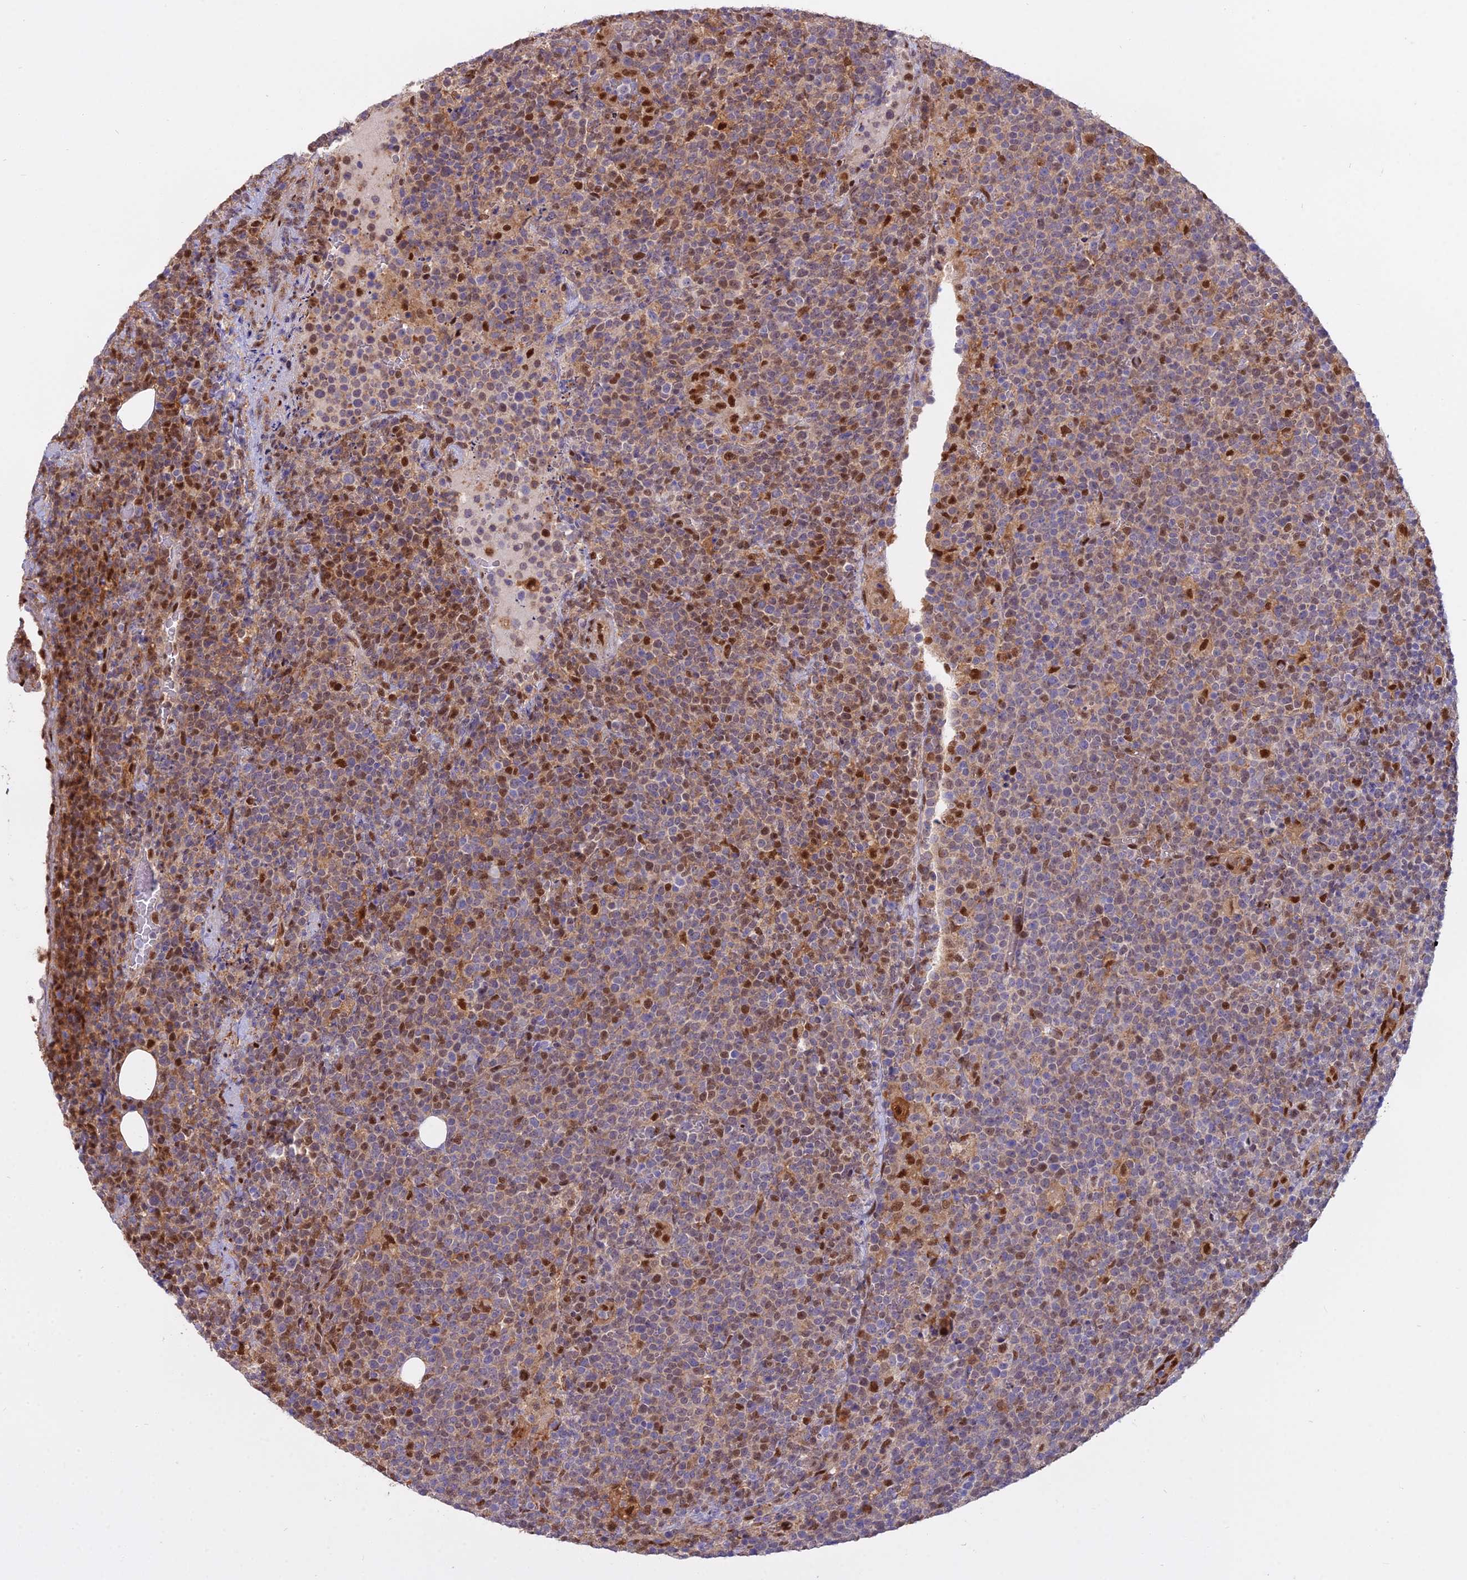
{"staining": {"intensity": "moderate", "quantity": "25%-75%", "location": "nuclear"}, "tissue": "lymphoma", "cell_type": "Tumor cells", "image_type": "cancer", "snomed": [{"axis": "morphology", "description": "Malignant lymphoma, non-Hodgkin's type, High grade"}, {"axis": "topography", "description": "Lymph node"}], "caption": "A brown stain shows moderate nuclear staining of a protein in human malignant lymphoma, non-Hodgkin's type (high-grade) tumor cells.", "gene": "NPEPL1", "patient": {"sex": "male", "age": 61}}